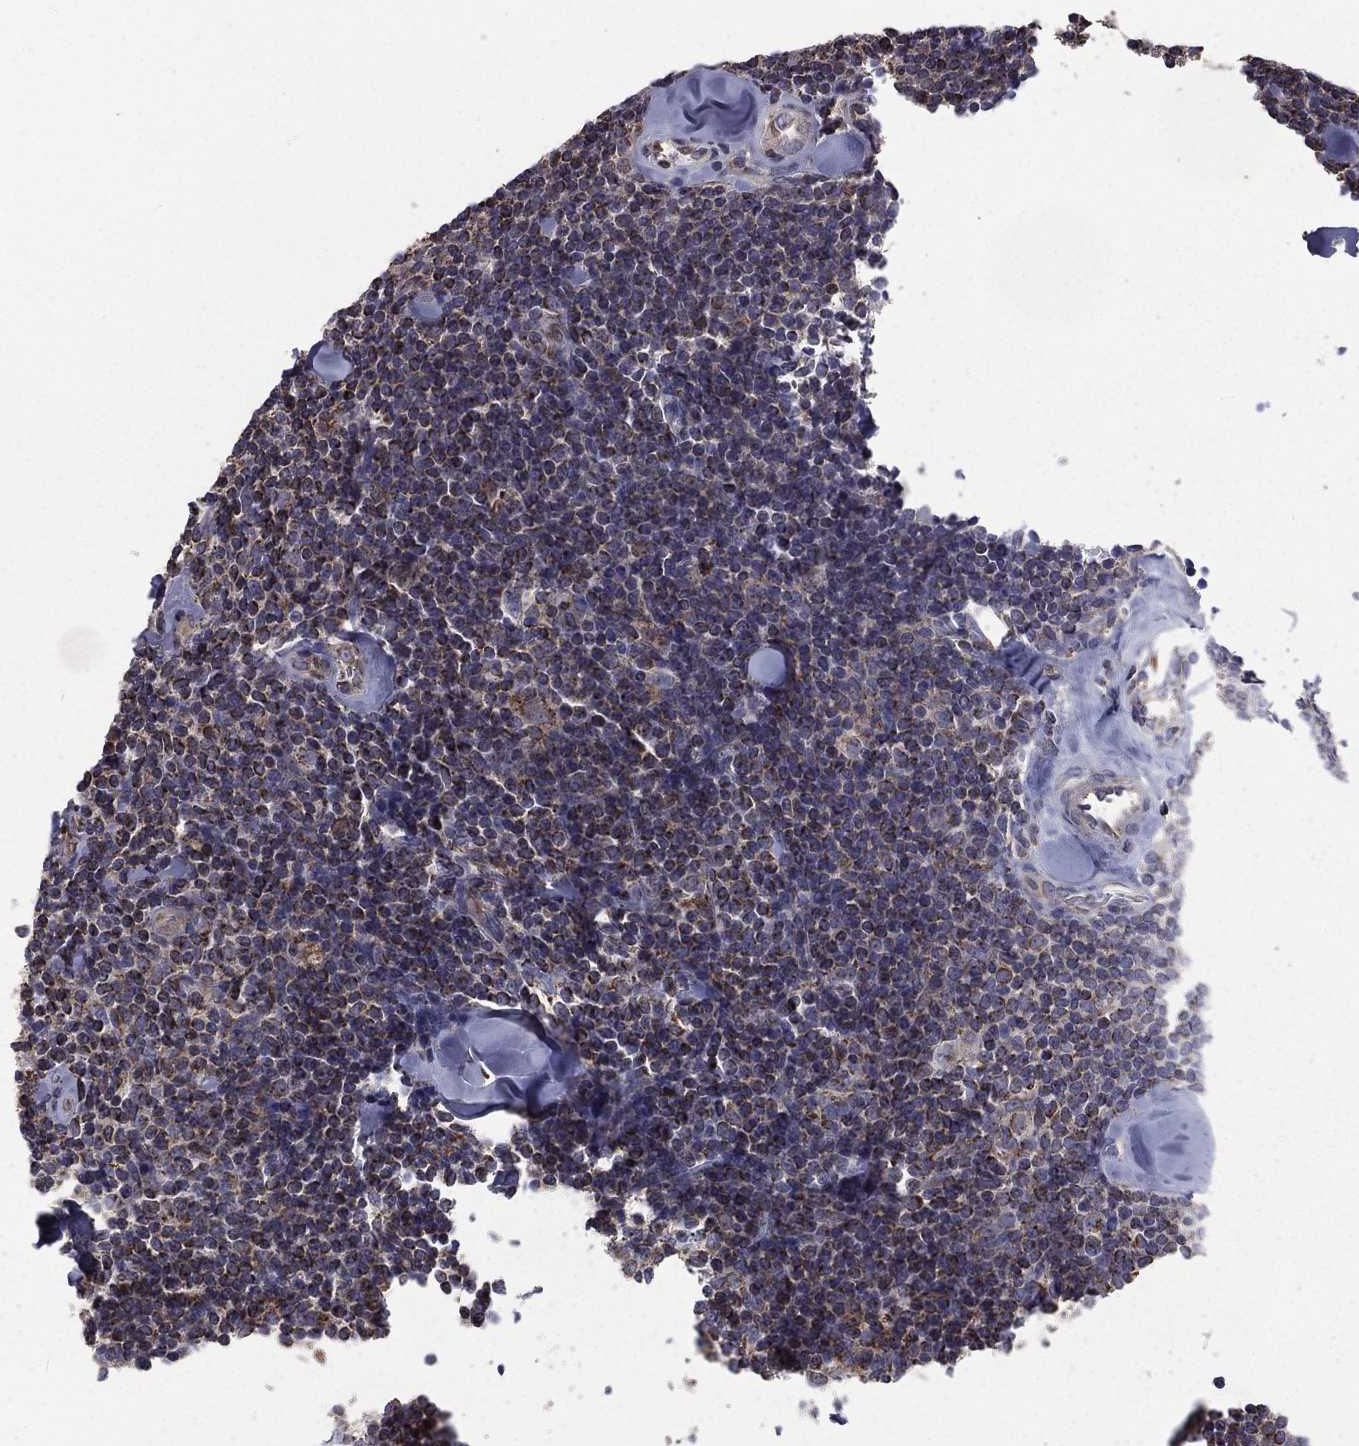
{"staining": {"intensity": "moderate", "quantity": "<25%", "location": "cytoplasmic/membranous"}, "tissue": "lymphoma", "cell_type": "Tumor cells", "image_type": "cancer", "snomed": [{"axis": "morphology", "description": "Malignant lymphoma, non-Hodgkin's type, Low grade"}, {"axis": "topography", "description": "Lymph node"}], "caption": "A brown stain shows moderate cytoplasmic/membranous staining of a protein in lymphoma tumor cells.", "gene": "GPD1", "patient": {"sex": "female", "age": 56}}